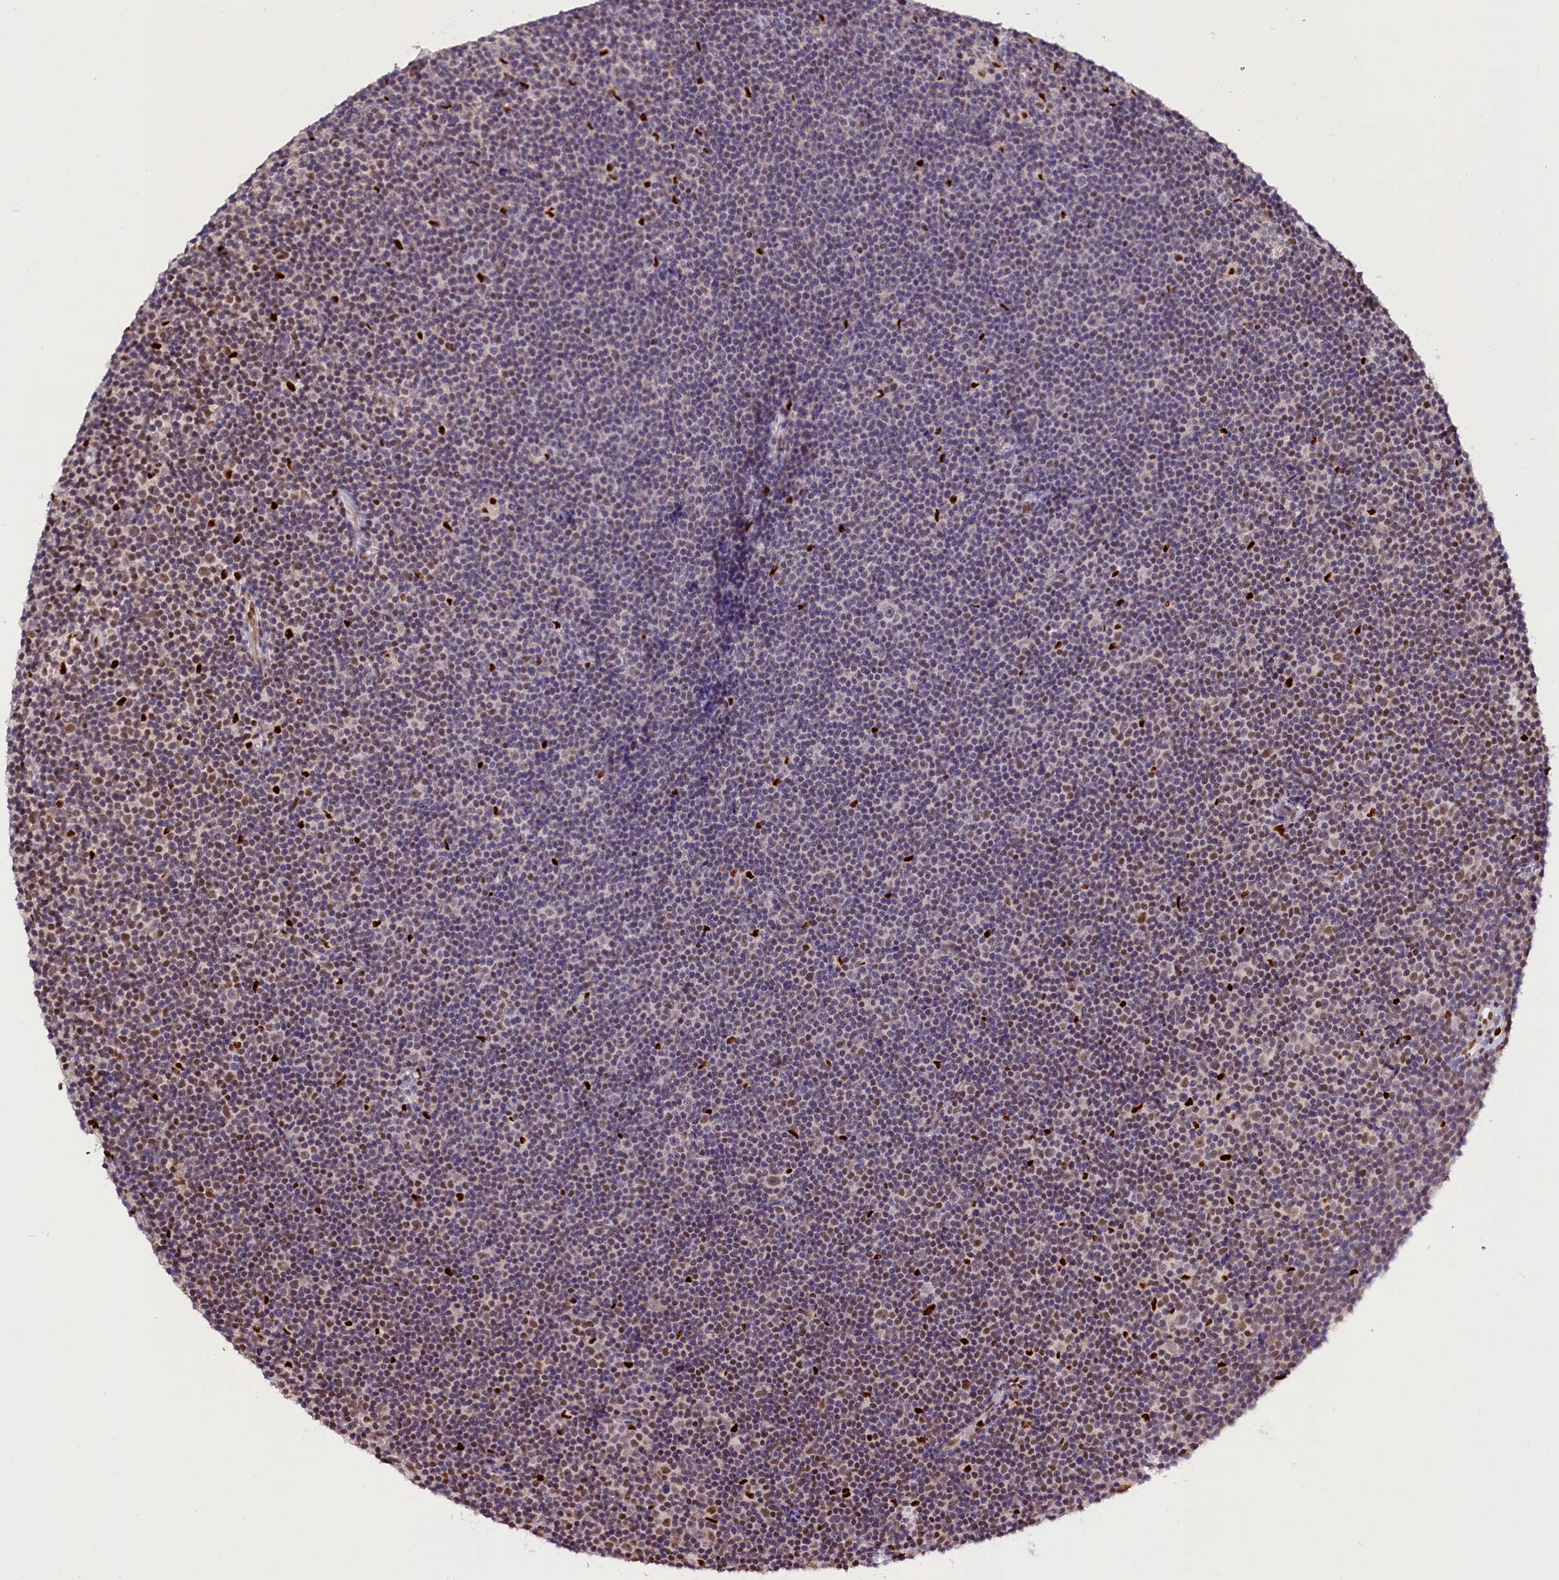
{"staining": {"intensity": "moderate", "quantity": "<25%", "location": "nuclear"}, "tissue": "lymphoma", "cell_type": "Tumor cells", "image_type": "cancer", "snomed": [{"axis": "morphology", "description": "Malignant lymphoma, non-Hodgkin's type, Low grade"}, {"axis": "topography", "description": "Lymph node"}], "caption": "Immunohistochemistry image of lymphoma stained for a protein (brown), which shows low levels of moderate nuclear staining in about <25% of tumor cells.", "gene": "BTBD9", "patient": {"sex": "female", "age": 67}}